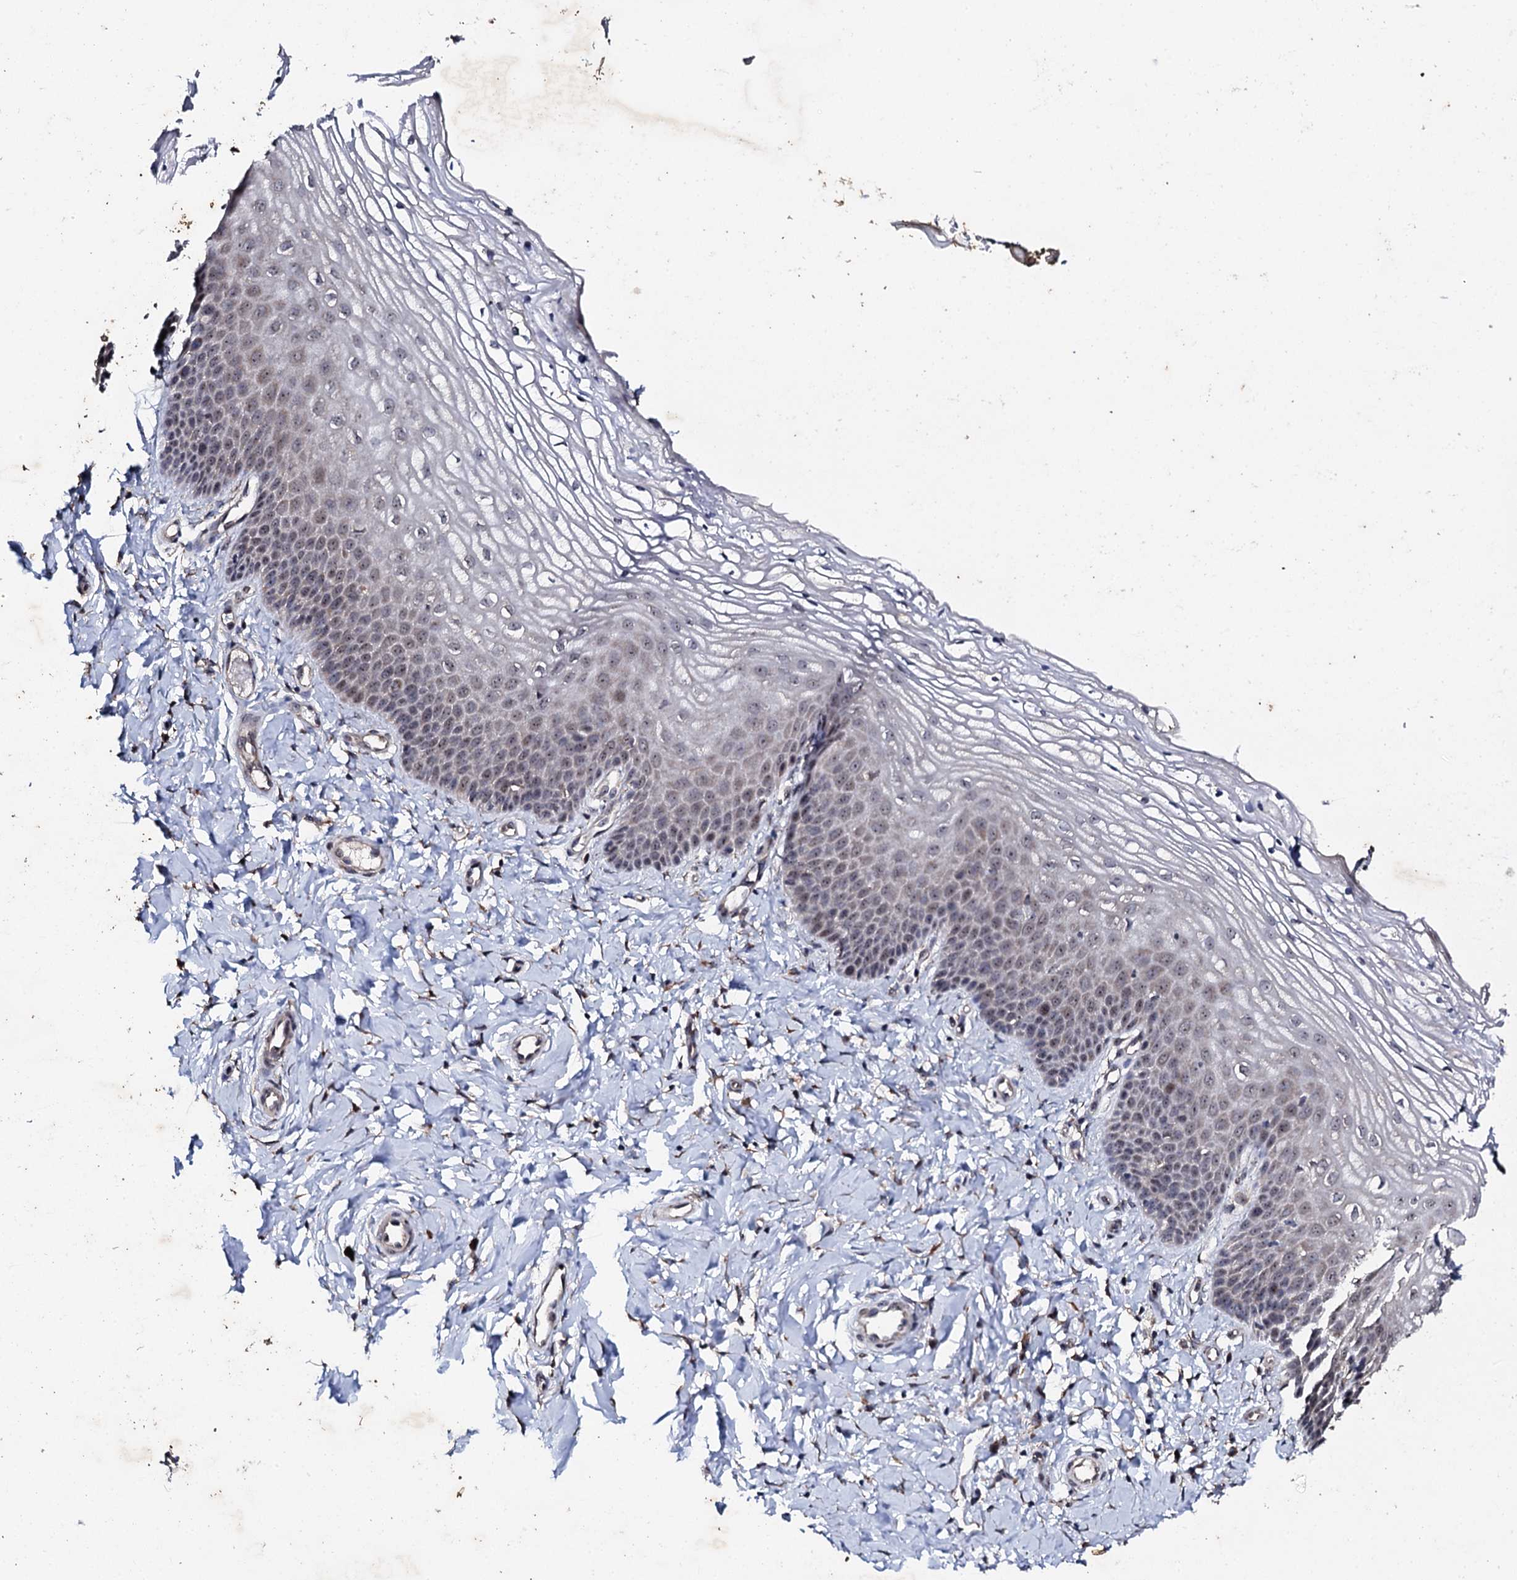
{"staining": {"intensity": "weak", "quantity": "25%-75%", "location": "nuclear"}, "tissue": "vagina", "cell_type": "Squamous epithelial cells", "image_type": "normal", "snomed": [{"axis": "morphology", "description": "Normal tissue, NOS"}, {"axis": "topography", "description": "Vagina"}, {"axis": "topography", "description": "Cervix"}], "caption": "Immunohistochemical staining of unremarkable human vagina exhibits weak nuclear protein positivity in about 25%-75% of squamous epithelial cells.", "gene": "FAM111A", "patient": {"sex": "female", "age": 40}}